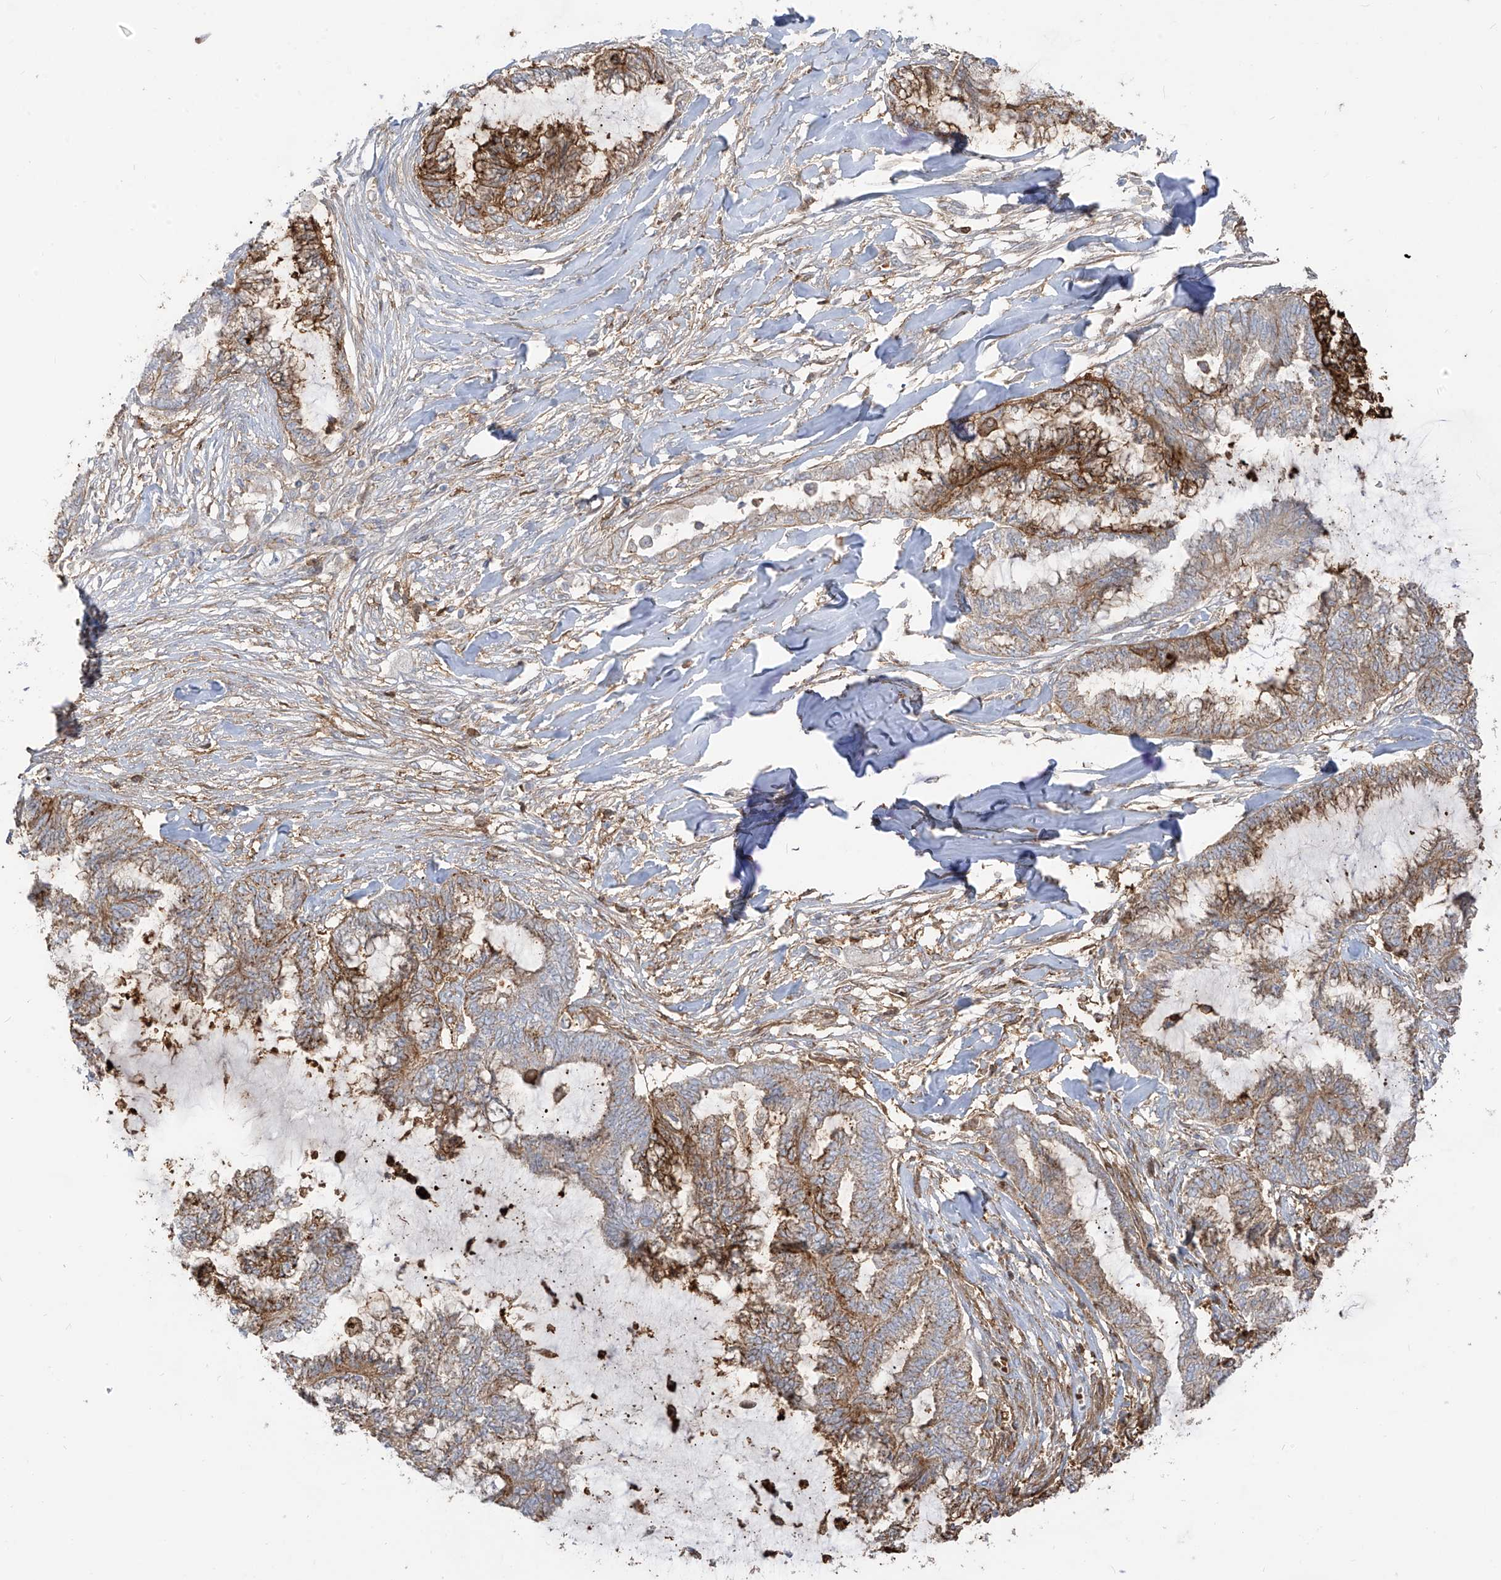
{"staining": {"intensity": "moderate", "quantity": "25%-75%", "location": "cytoplasmic/membranous"}, "tissue": "endometrial cancer", "cell_type": "Tumor cells", "image_type": "cancer", "snomed": [{"axis": "morphology", "description": "Adenocarcinoma, NOS"}, {"axis": "topography", "description": "Endometrium"}], "caption": "The immunohistochemical stain shows moderate cytoplasmic/membranous staining in tumor cells of endometrial adenocarcinoma tissue.", "gene": "ZGRF1", "patient": {"sex": "female", "age": 86}}